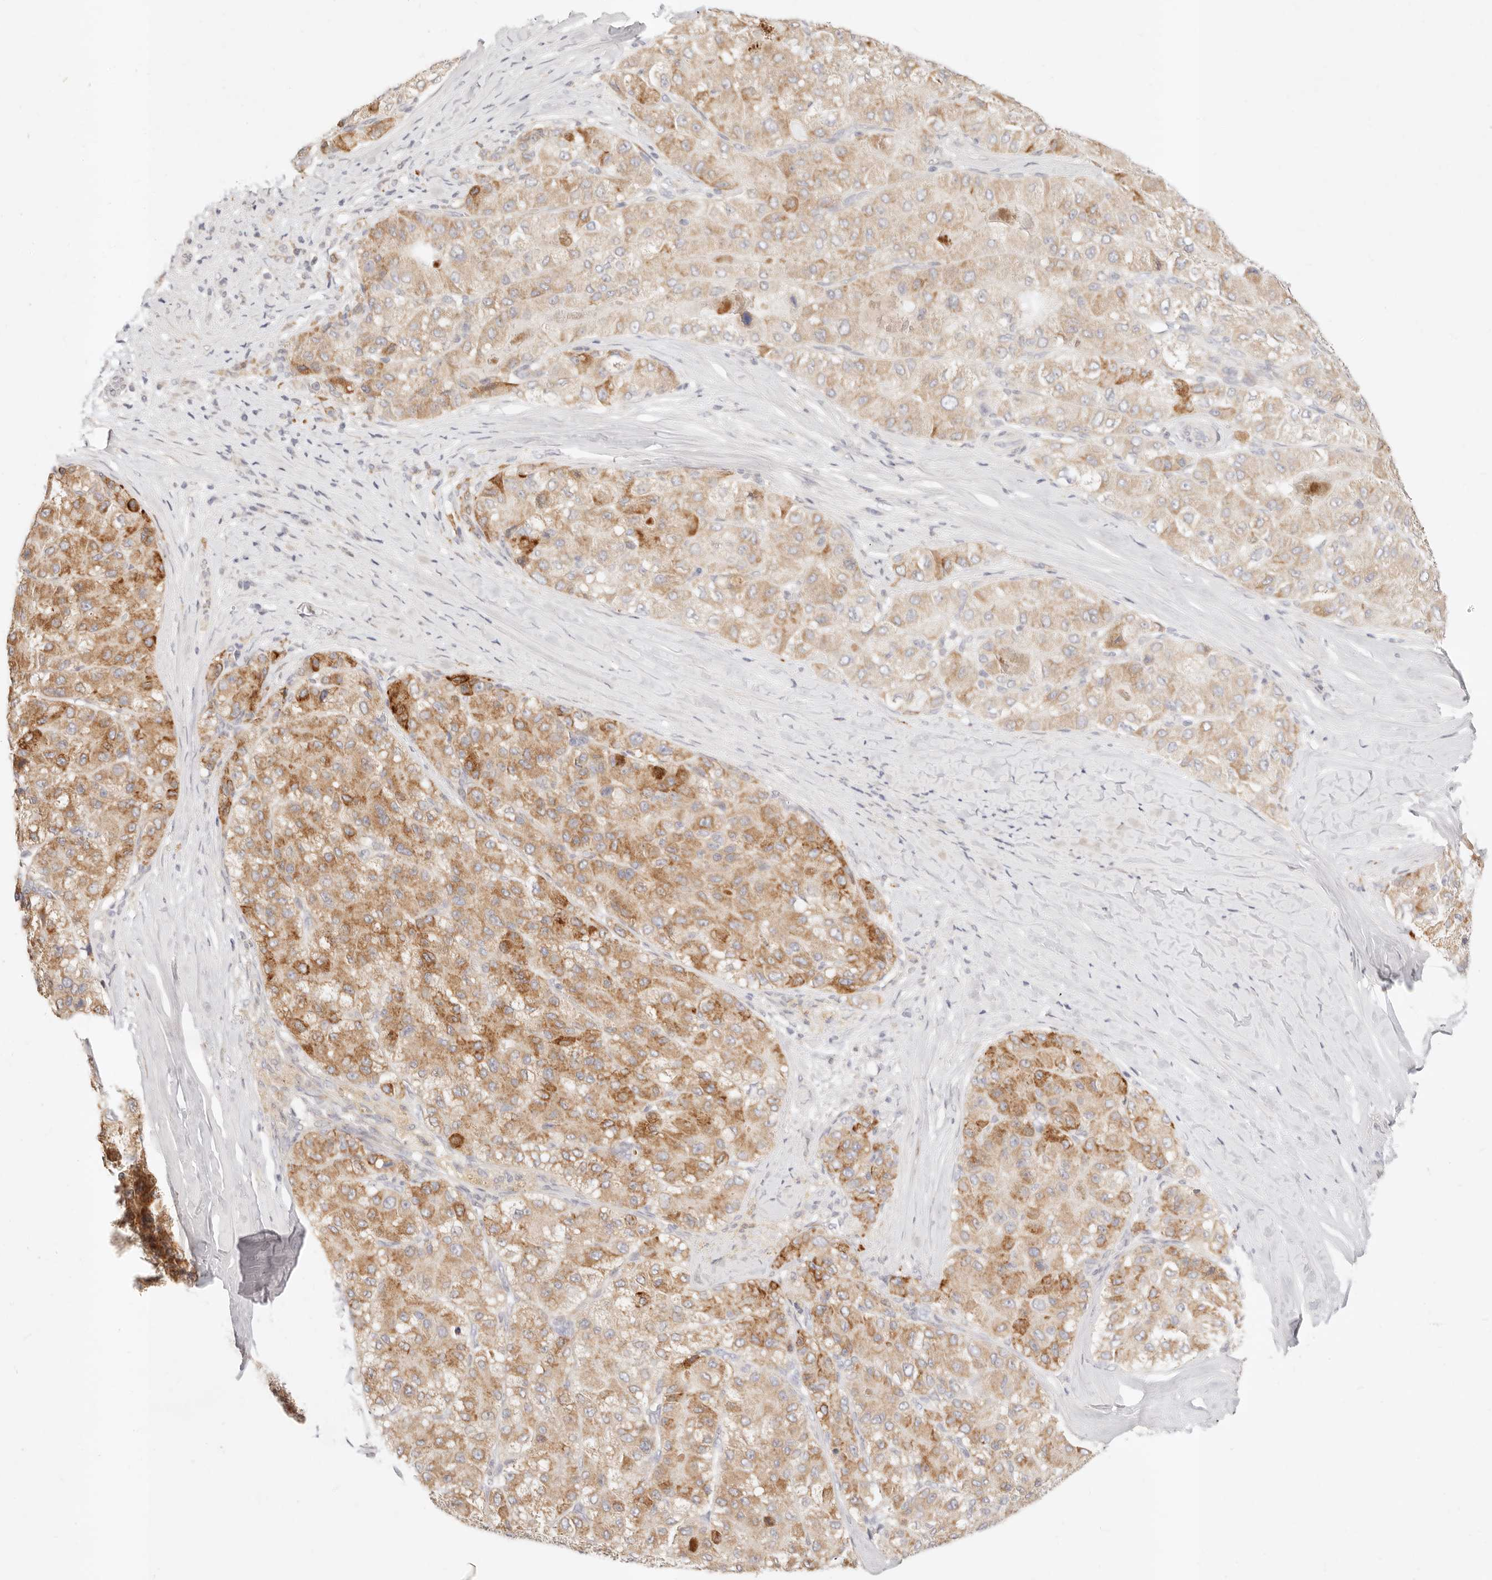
{"staining": {"intensity": "moderate", "quantity": ">75%", "location": "cytoplasmic/membranous"}, "tissue": "liver cancer", "cell_type": "Tumor cells", "image_type": "cancer", "snomed": [{"axis": "morphology", "description": "Carcinoma, Hepatocellular, NOS"}, {"axis": "topography", "description": "Liver"}], "caption": "Immunohistochemistry (IHC) image of liver cancer stained for a protein (brown), which shows medium levels of moderate cytoplasmic/membranous staining in about >75% of tumor cells.", "gene": "GPR156", "patient": {"sex": "male", "age": 80}}